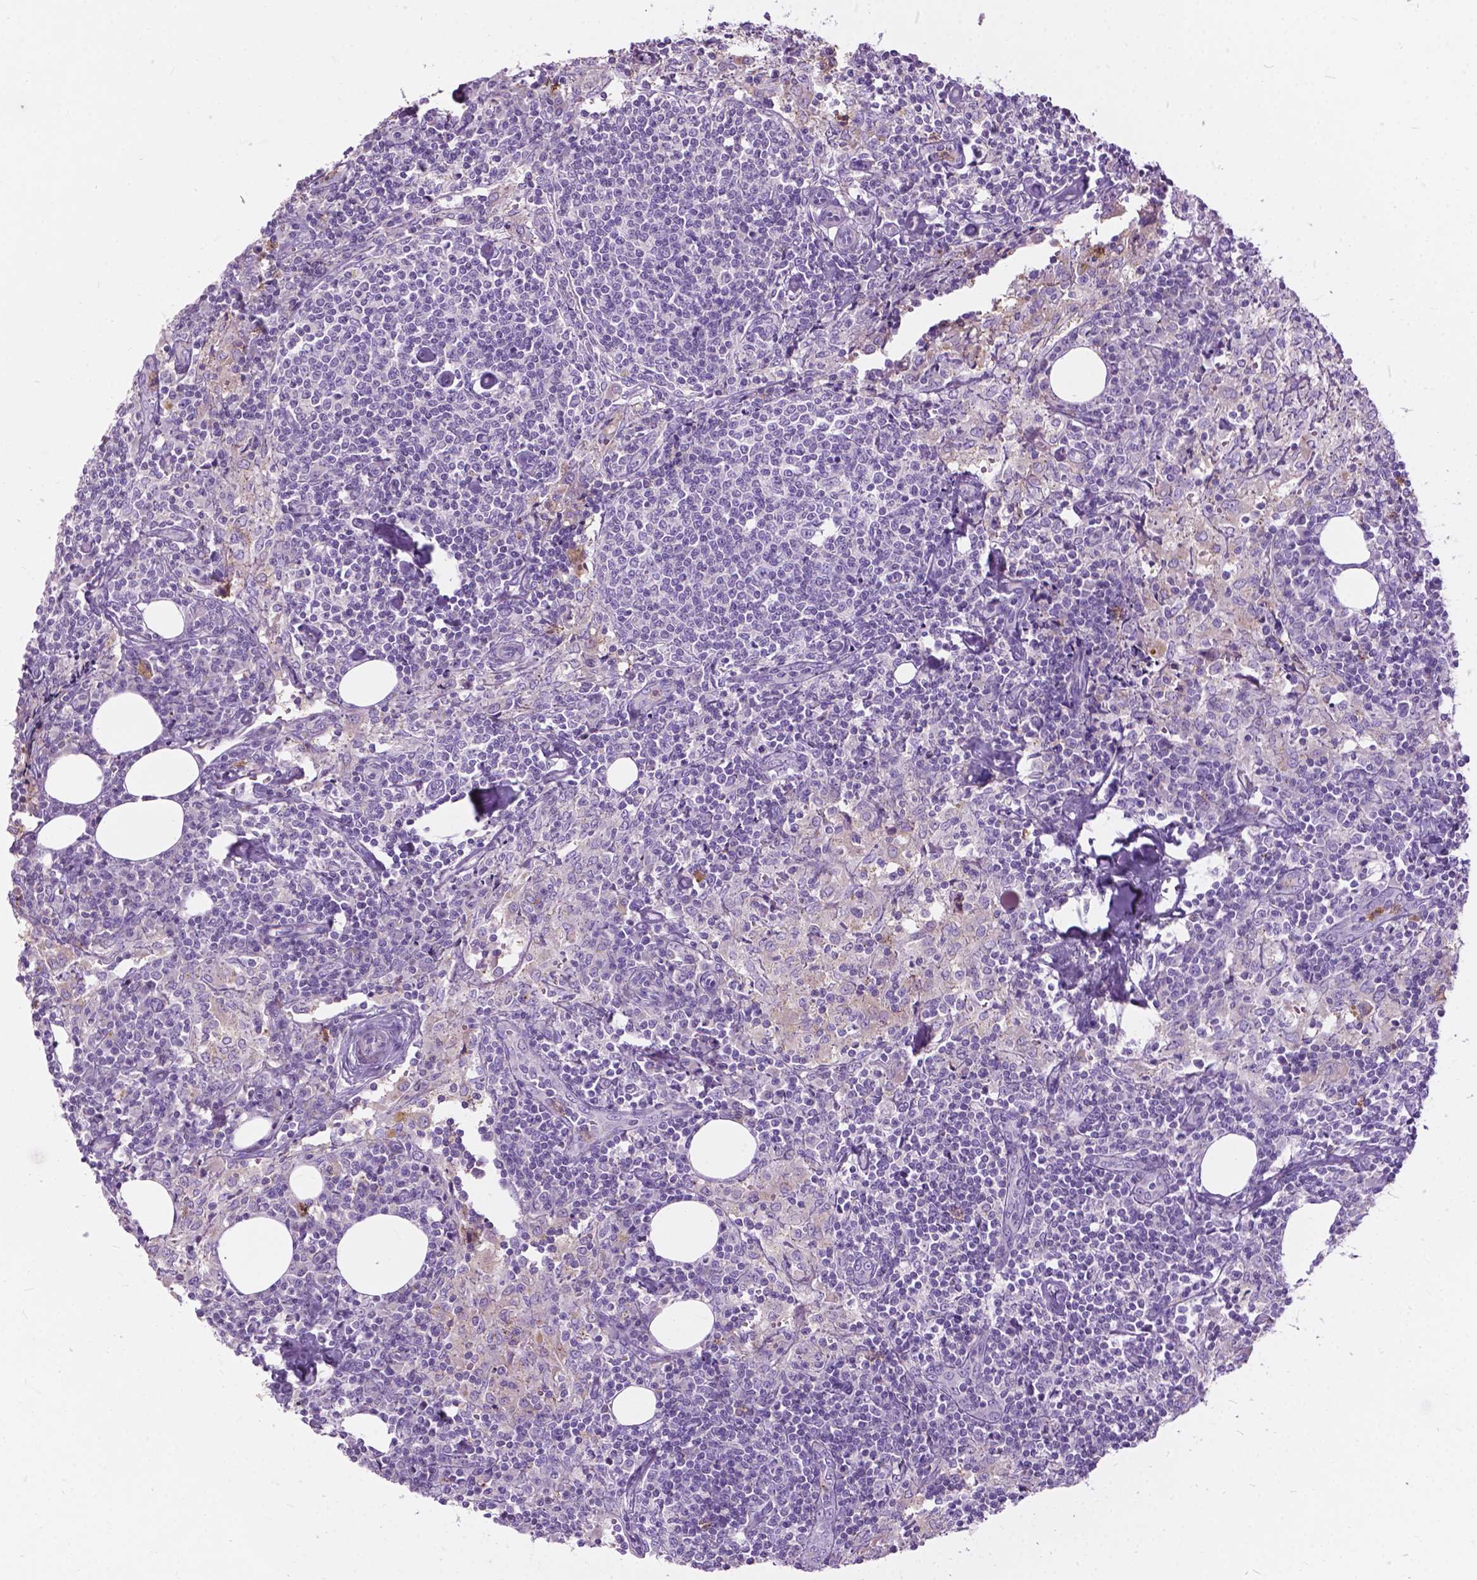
{"staining": {"intensity": "negative", "quantity": "none", "location": "none"}, "tissue": "lymph node", "cell_type": "Germinal center cells", "image_type": "normal", "snomed": [{"axis": "morphology", "description": "Normal tissue, NOS"}, {"axis": "topography", "description": "Lymph node"}], "caption": "Immunohistochemistry (IHC) photomicrograph of unremarkable human lymph node stained for a protein (brown), which demonstrates no expression in germinal center cells.", "gene": "PRR35", "patient": {"sex": "male", "age": 55}}